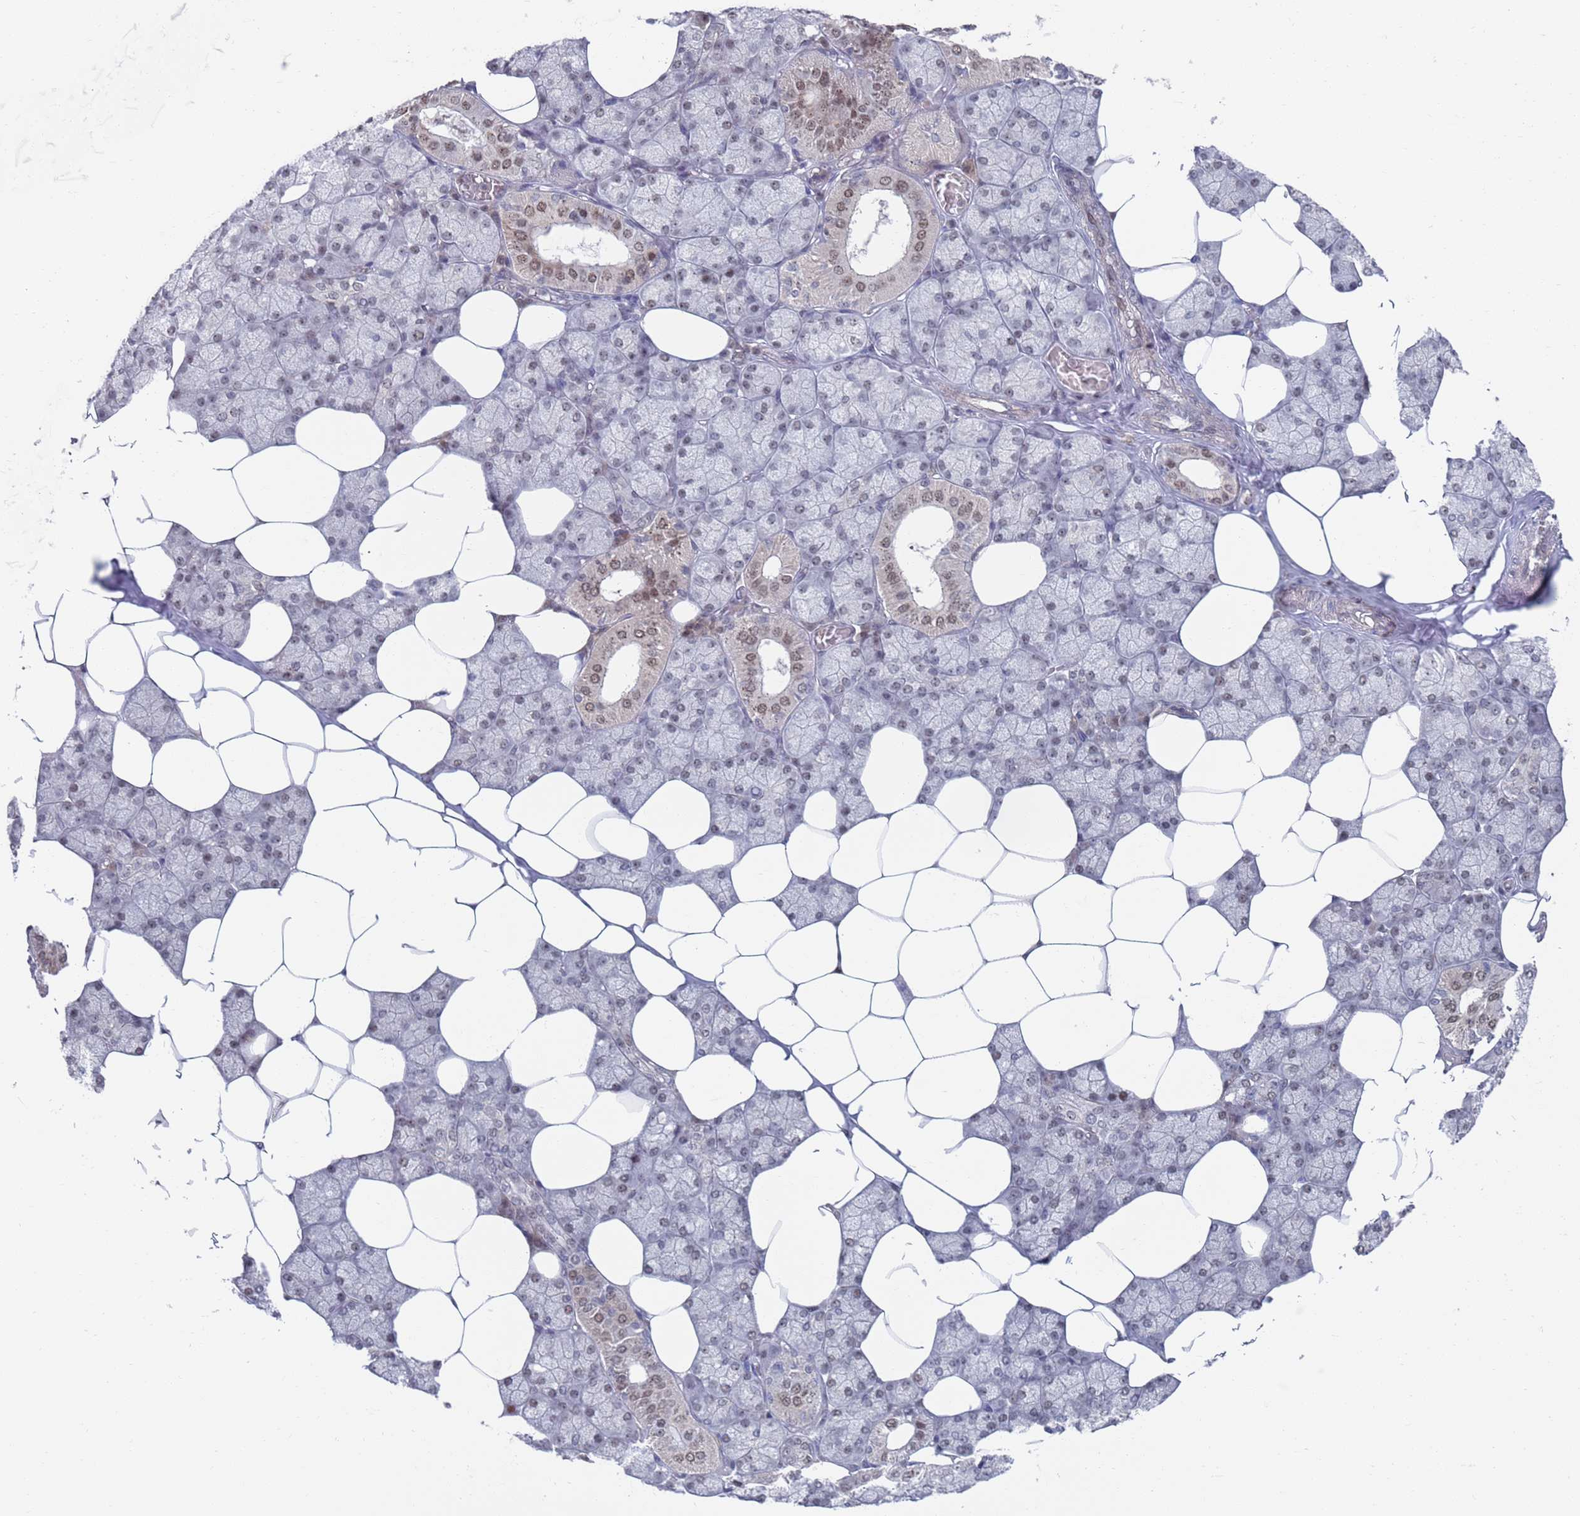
{"staining": {"intensity": "moderate", "quantity": "25%-75%", "location": "cytoplasmic/membranous,nuclear"}, "tissue": "salivary gland", "cell_type": "Glandular cells", "image_type": "normal", "snomed": [{"axis": "morphology", "description": "Normal tissue, NOS"}, {"axis": "topography", "description": "Salivary gland"}], "caption": "Immunohistochemistry (IHC) micrograph of unremarkable salivary gland stained for a protein (brown), which reveals medium levels of moderate cytoplasmic/membranous,nuclear staining in approximately 25%-75% of glandular cells.", "gene": "RPP25", "patient": {"sex": "male", "age": 62}}